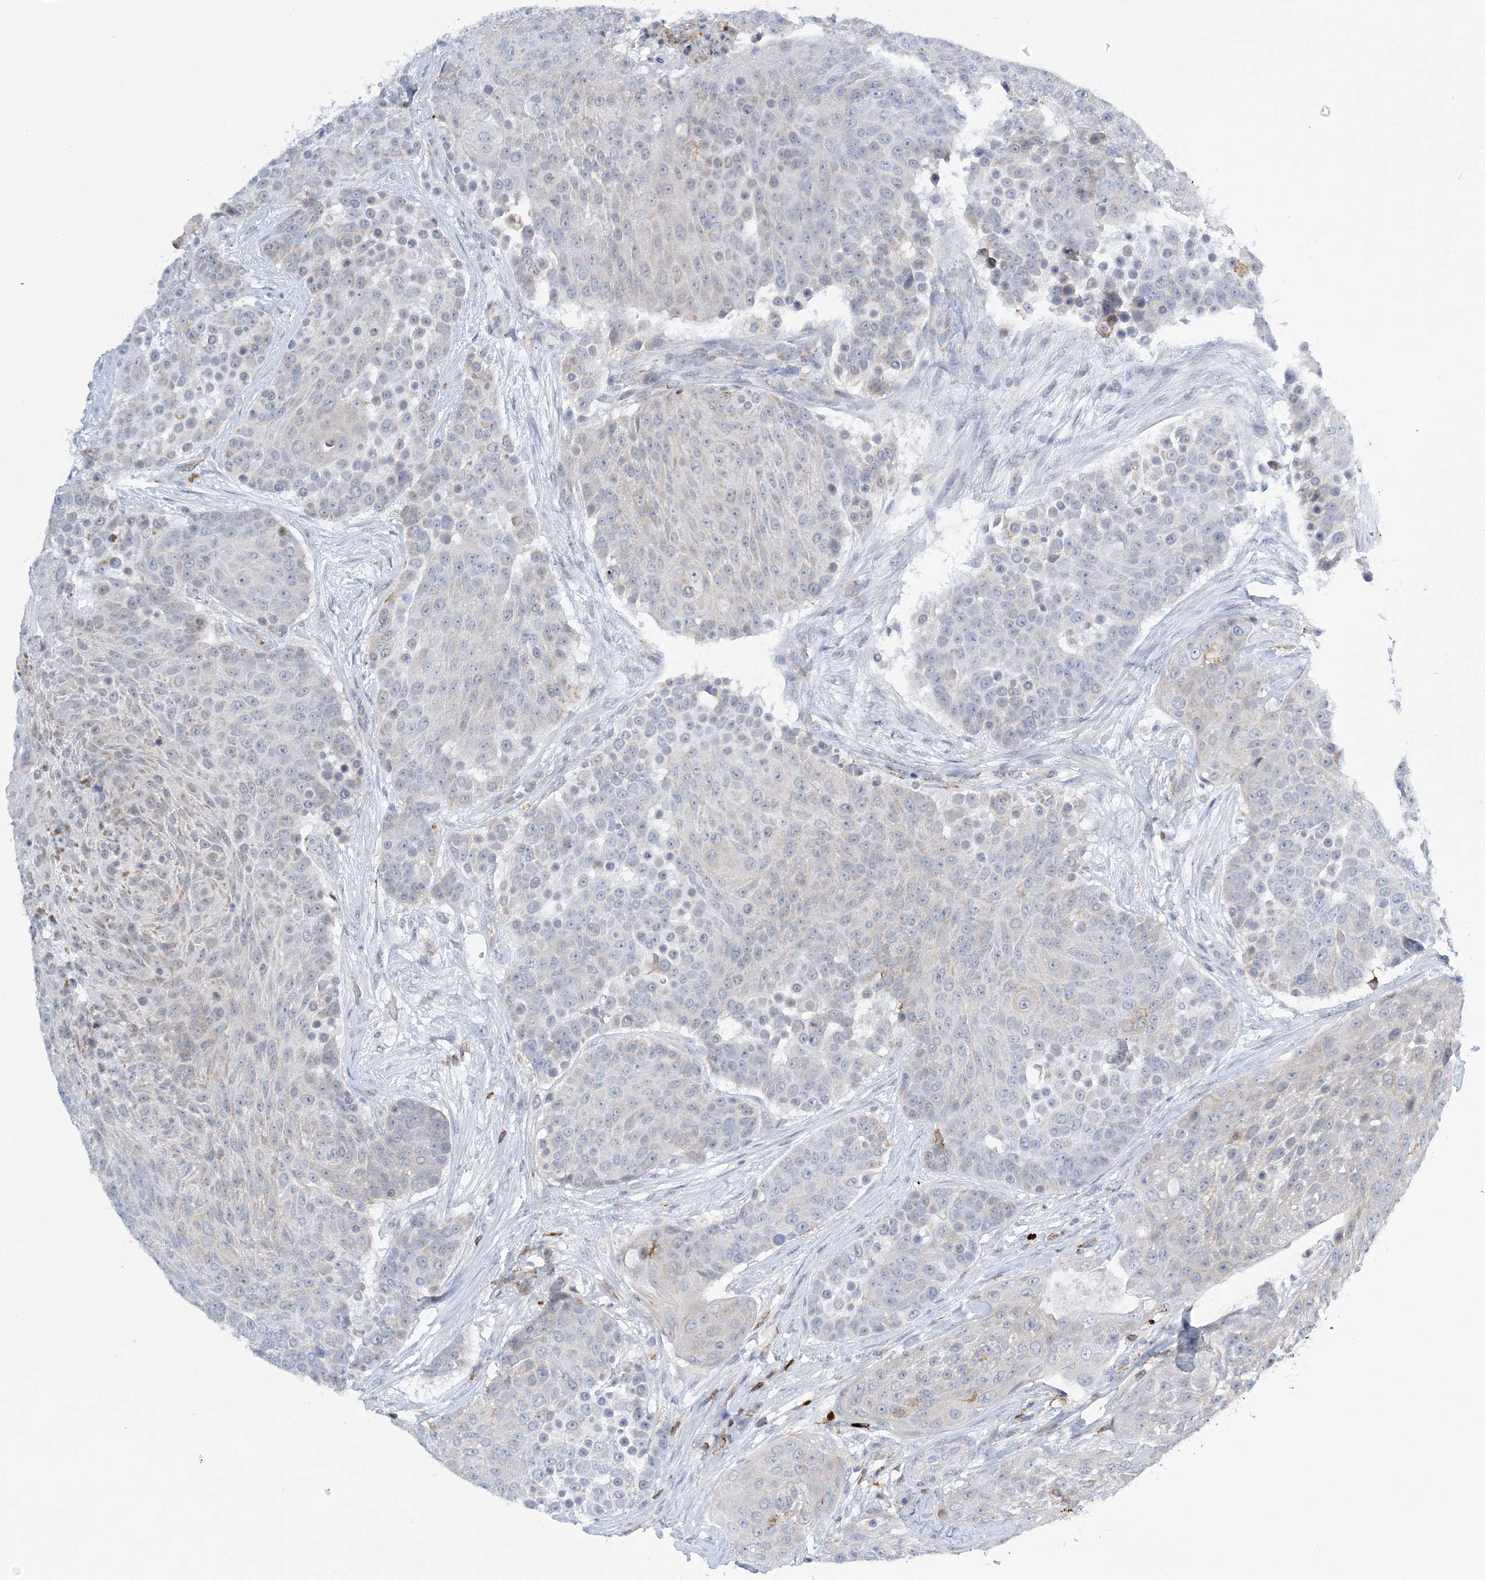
{"staining": {"intensity": "negative", "quantity": "none", "location": "none"}, "tissue": "urothelial cancer", "cell_type": "Tumor cells", "image_type": "cancer", "snomed": [{"axis": "morphology", "description": "Urothelial carcinoma, High grade"}, {"axis": "topography", "description": "Urinary bladder"}], "caption": "A photomicrograph of urothelial cancer stained for a protein shows no brown staining in tumor cells. The staining is performed using DAB brown chromogen with nuclei counter-stained in using hematoxylin.", "gene": "PRMT9", "patient": {"sex": "female", "age": 63}}